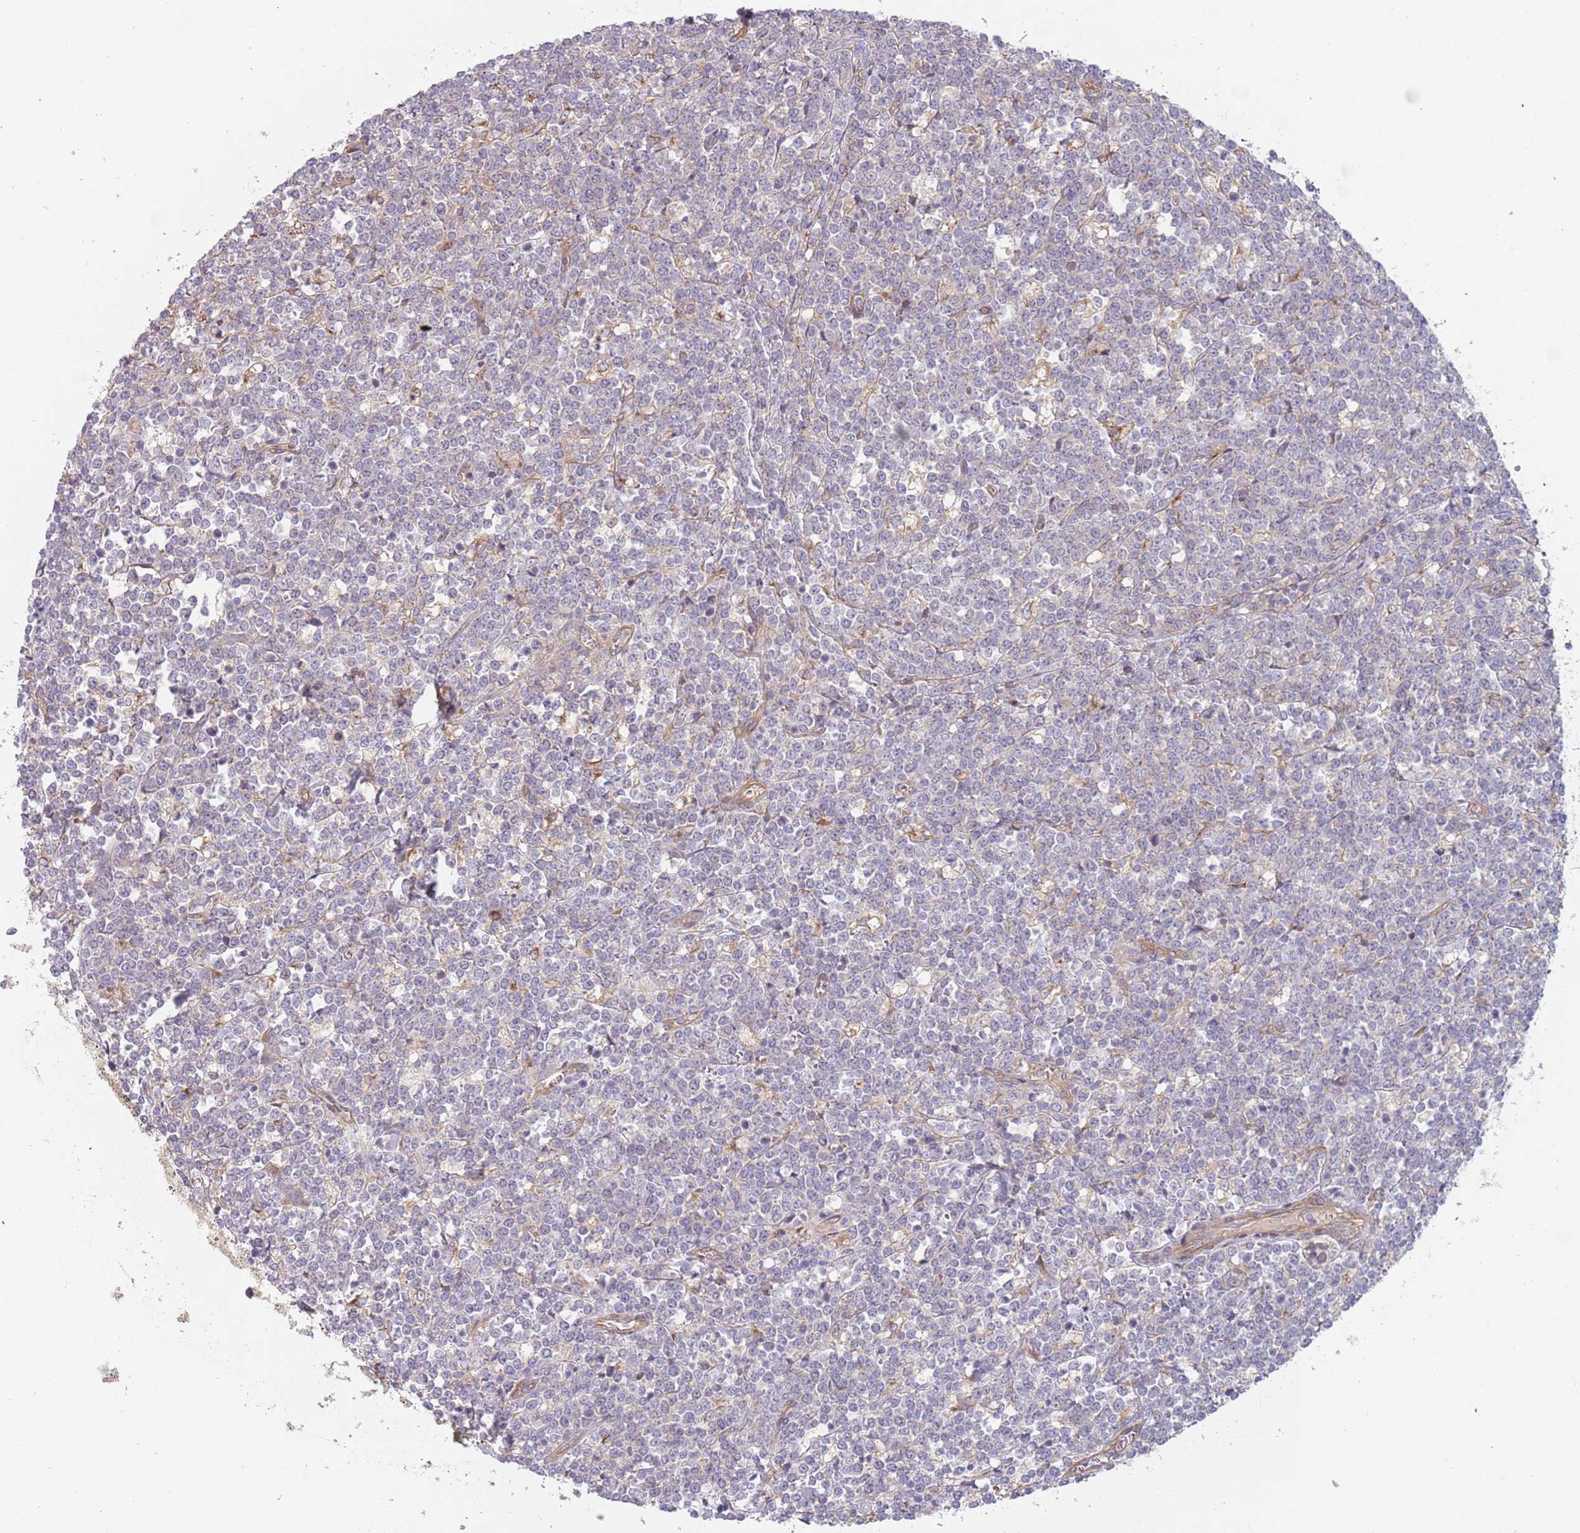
{"staining": {"intensity": "negative", "quantity": "none", "location": "none"}, "tissue": "lymphoma", "cell_type": "Tumor cells", "image_type": "cancer", "snomed": [{"axis": "morphology", "description": "Malignant lymphoma, non-Hodgkin's type, High grade"}, {"axis": "topography", "description": "Small intestine"}], "caption": "The micrograph shows no significant positivity in tumor cells of high-grade malignant lymphoma, non-Hodgkin's type. The staining was performed using DAB to visualize the protein expression in brown, while the nuclei were stained in blue with hematoxylin (Magnification: 20x).", "gene": "SPDL1", "patient": {"sex": "male", "age": 8}}